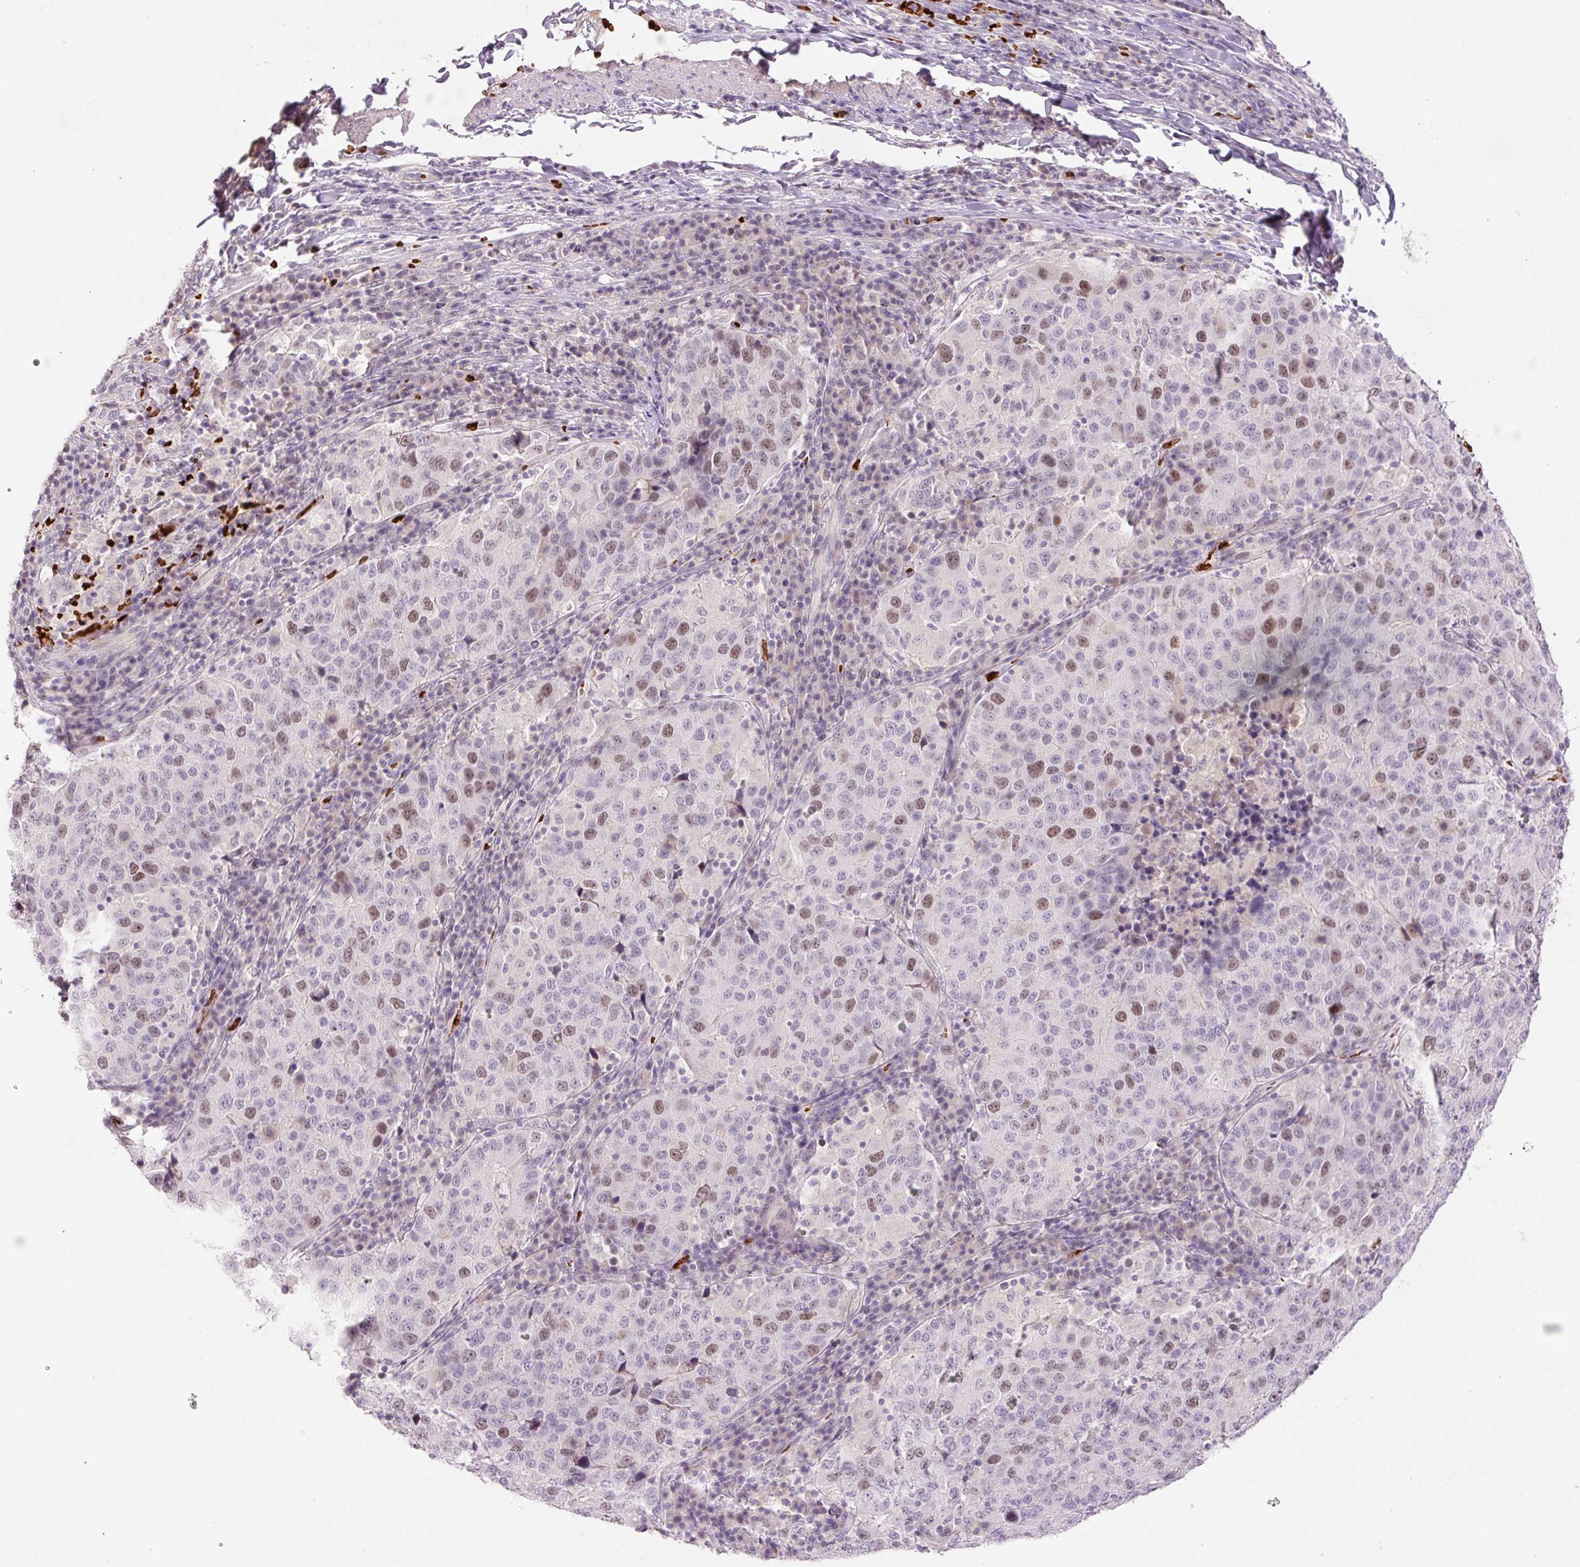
{"staining": {"intensity": "moderate", "quantity": "25%-75%", "location": "nuclear"}, "tissue": "stomach cancer", "cell_type": "Tumor cells", "image_type": "cancer", "snomed": [{"axis": "morphology", "description": "Adenocarcinoma, NOS"}, {"axis": "topography", "description": "Stomach"}], "caption": "Protein expression analysis of human stomach adenocarcinoma reveals moderate nuclear expression in about 25%-75% of tumor cells. Immunohistochemistry (ihc) stains the protein of interest in brown and the nuclei are stained blue.", "gene": "LY6G6D", "patient": {"sex": "male", "age": 71}}